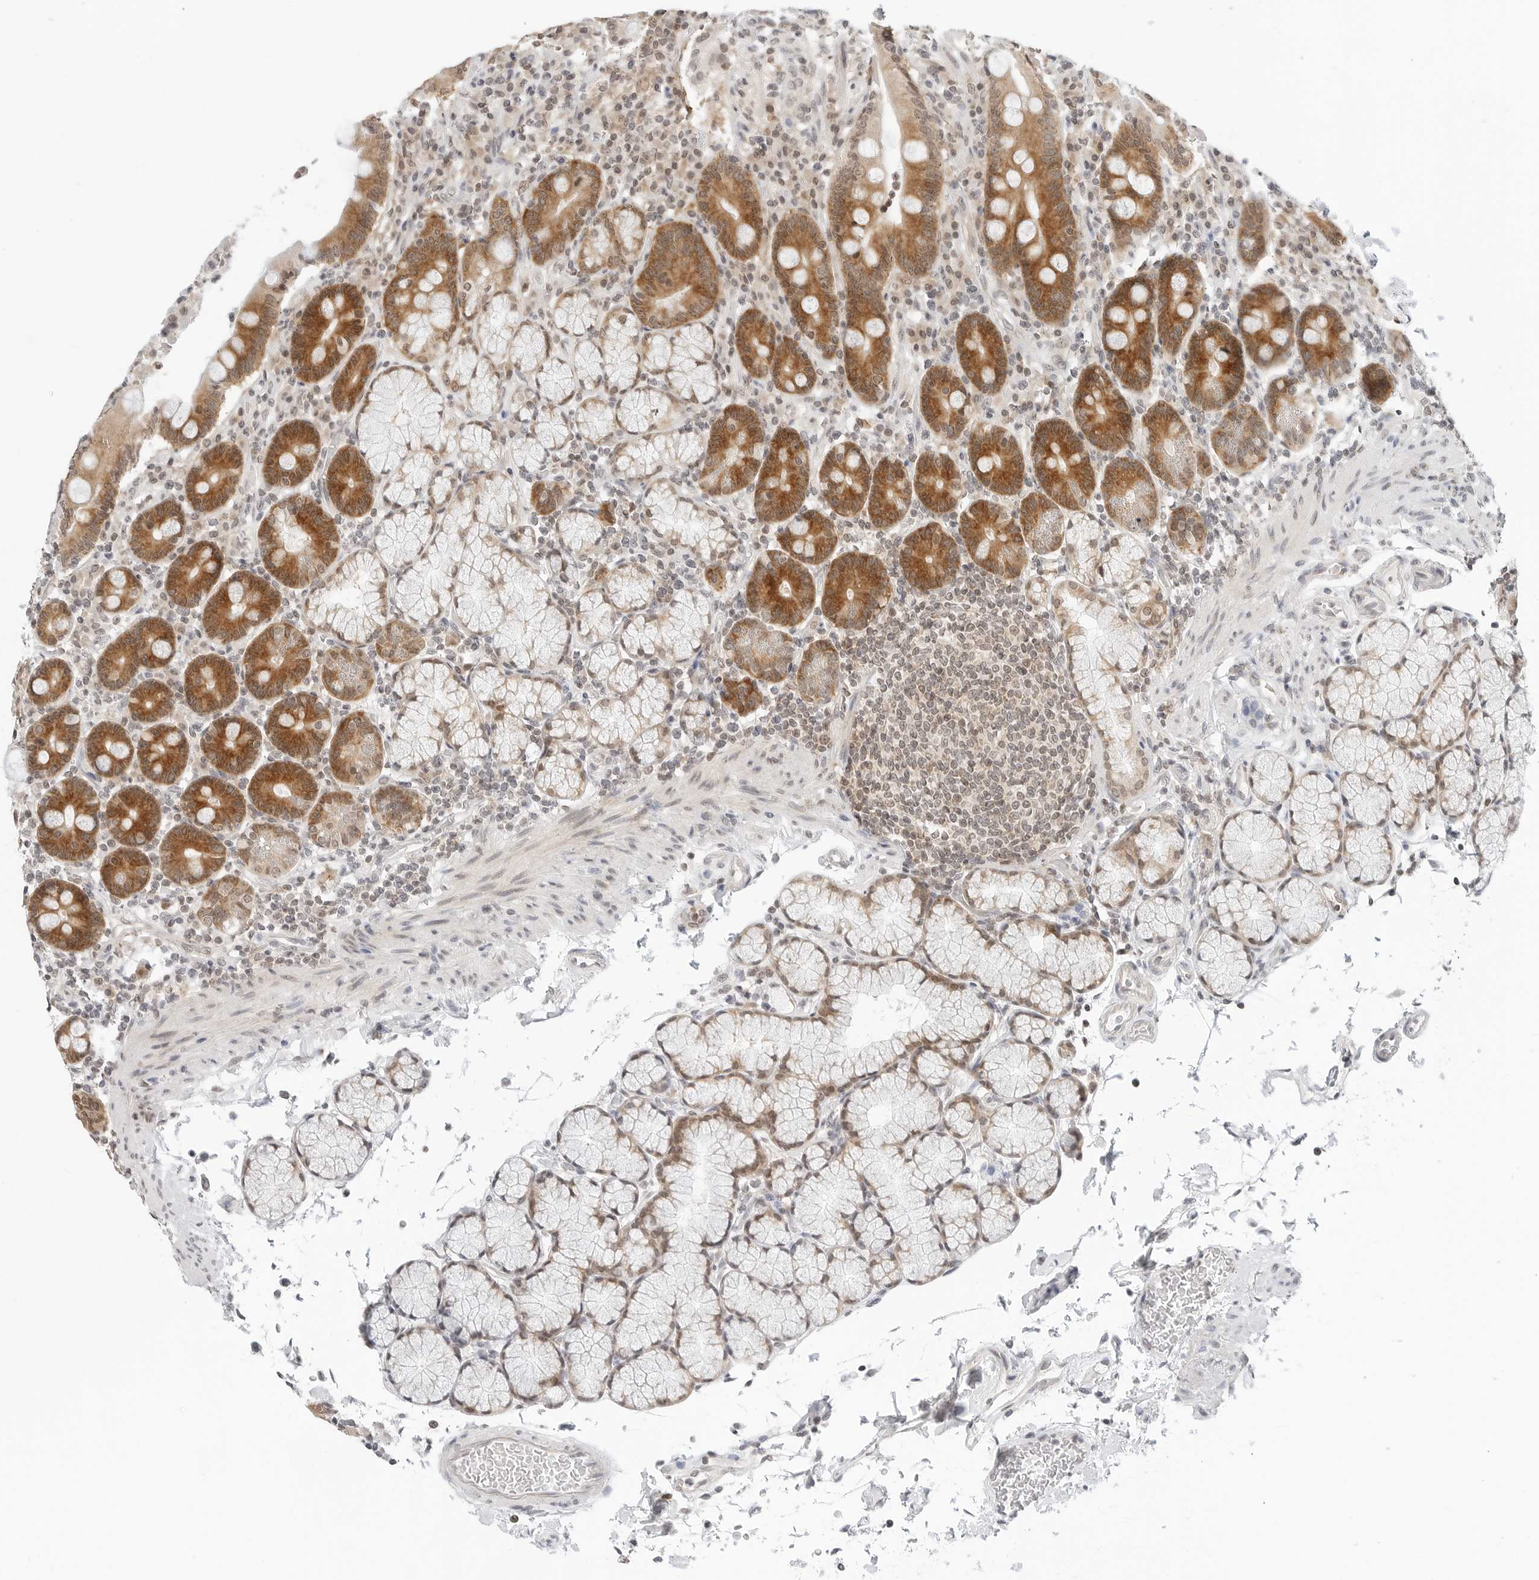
{"staining": {"intensity": "strong", "quantity": ">75%", "location": "cytoplasmic/membranous"}, "tissue": "duodenum", "cell_type": "Glandular cells", "image_type": "normal", "snomed": [{"axis": "morphology", "description": "Normal tissue, NOS"}, {"axis": "topography", "description": "Small intestine, NOS"}], "caption": "Immunohistochemistry (IHC) (DAB (3,3'-diaminobenzidine)) staining of benign duodenum exhibits strong cytoplasmic/membranous protein expression in about >75% of glandular cells.", "gene": "METAP1", "patient": {"sex": "female", "age": 71}}